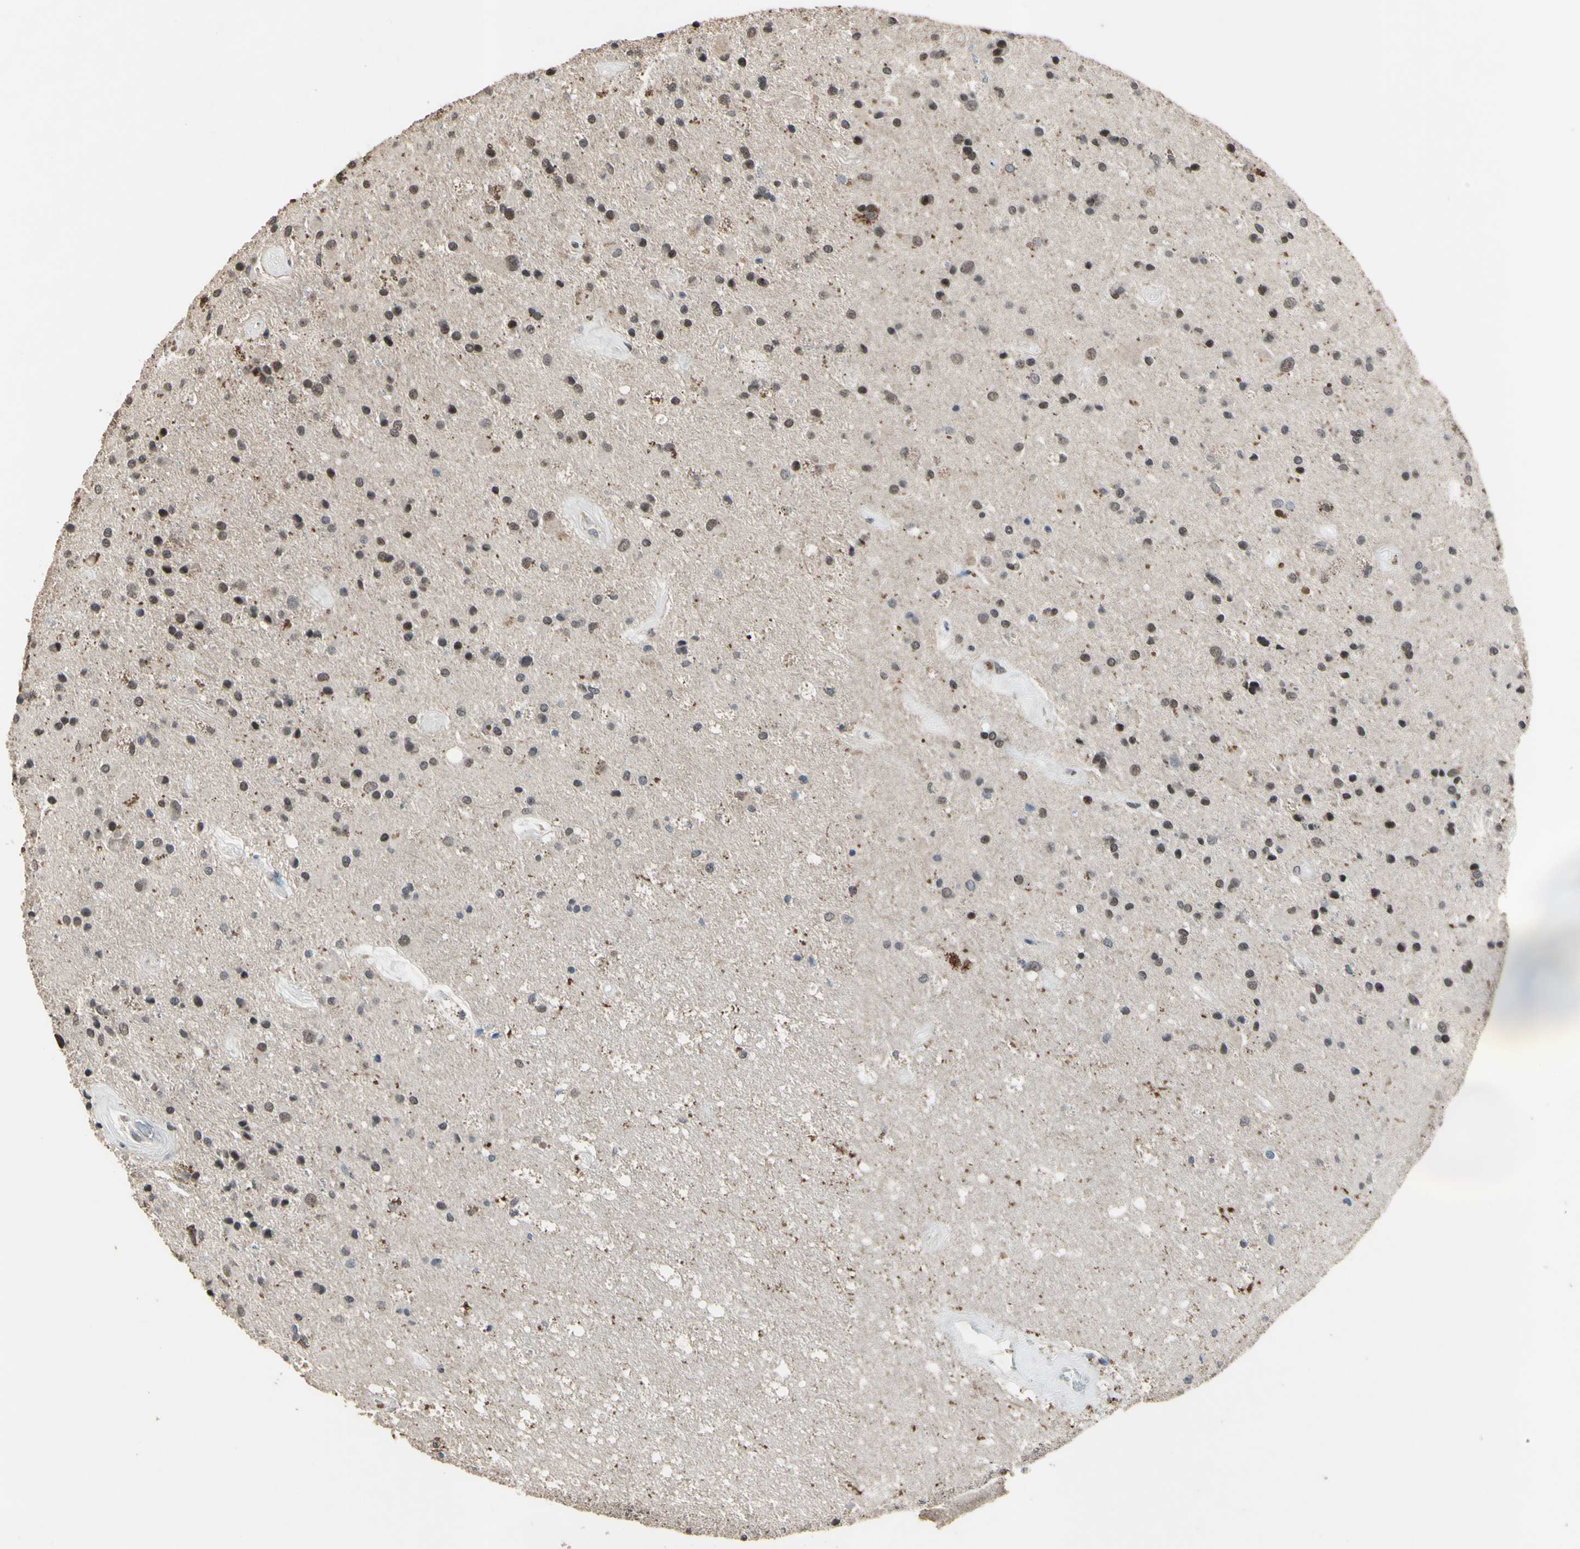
{"staining": {"intensity": "moderate", "quantity": ">75%", "location": "nuclear"}, "tissue": "glioma", "cell_type": "Tumor cells", "image_type": "cancer", "snomed": [{"axis": "morphology", "description": "Glioma, malignant, Low grade"}, {"axis": "topography", "description": "Brain"}], "caption": "Protein expression by immunohistochemistry (IHC) reveals moderate nuclear expression in approximately >75% of tumor cells in malignant glioma (low-grade).", "gene": "ZNF174", "patient": {"sex": "male", "age": 58}}